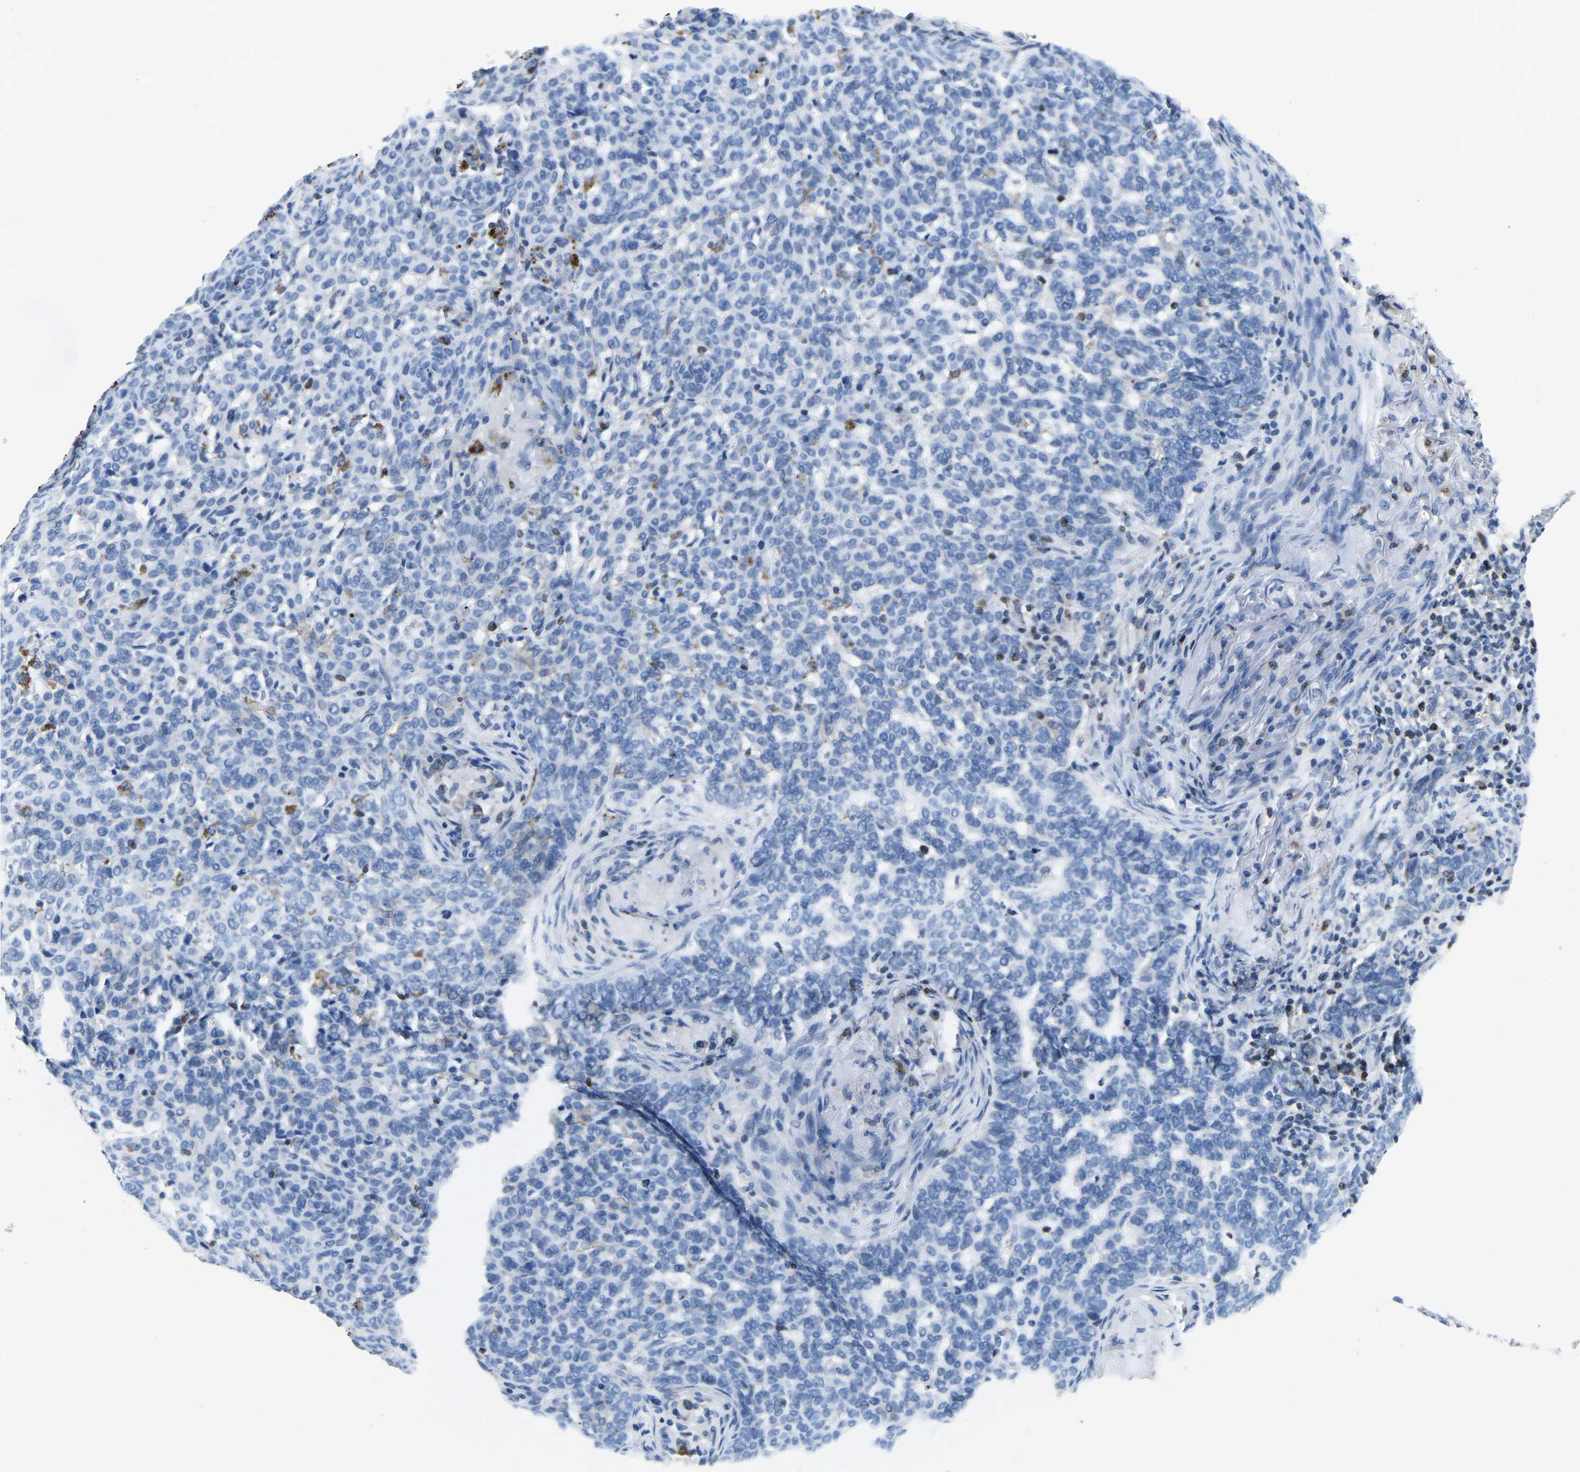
{"staining": {"intensity": "negative", "quantity": "none", "location": "none"}, "tissue": "skin cancer", "cell_type": "Tumor cells", "image_type": "cancer", "snomed": [{"axis": "morphology", "description": "Basal cell carcinoma"}, {"axis": "topography", "description": "Skin"}], "caption": "The micrograph displays no staining of tumor cells in skin basal cell carcinoma.", "gene": "CTSW", "patient": {"sex": "male", "age": 85}}